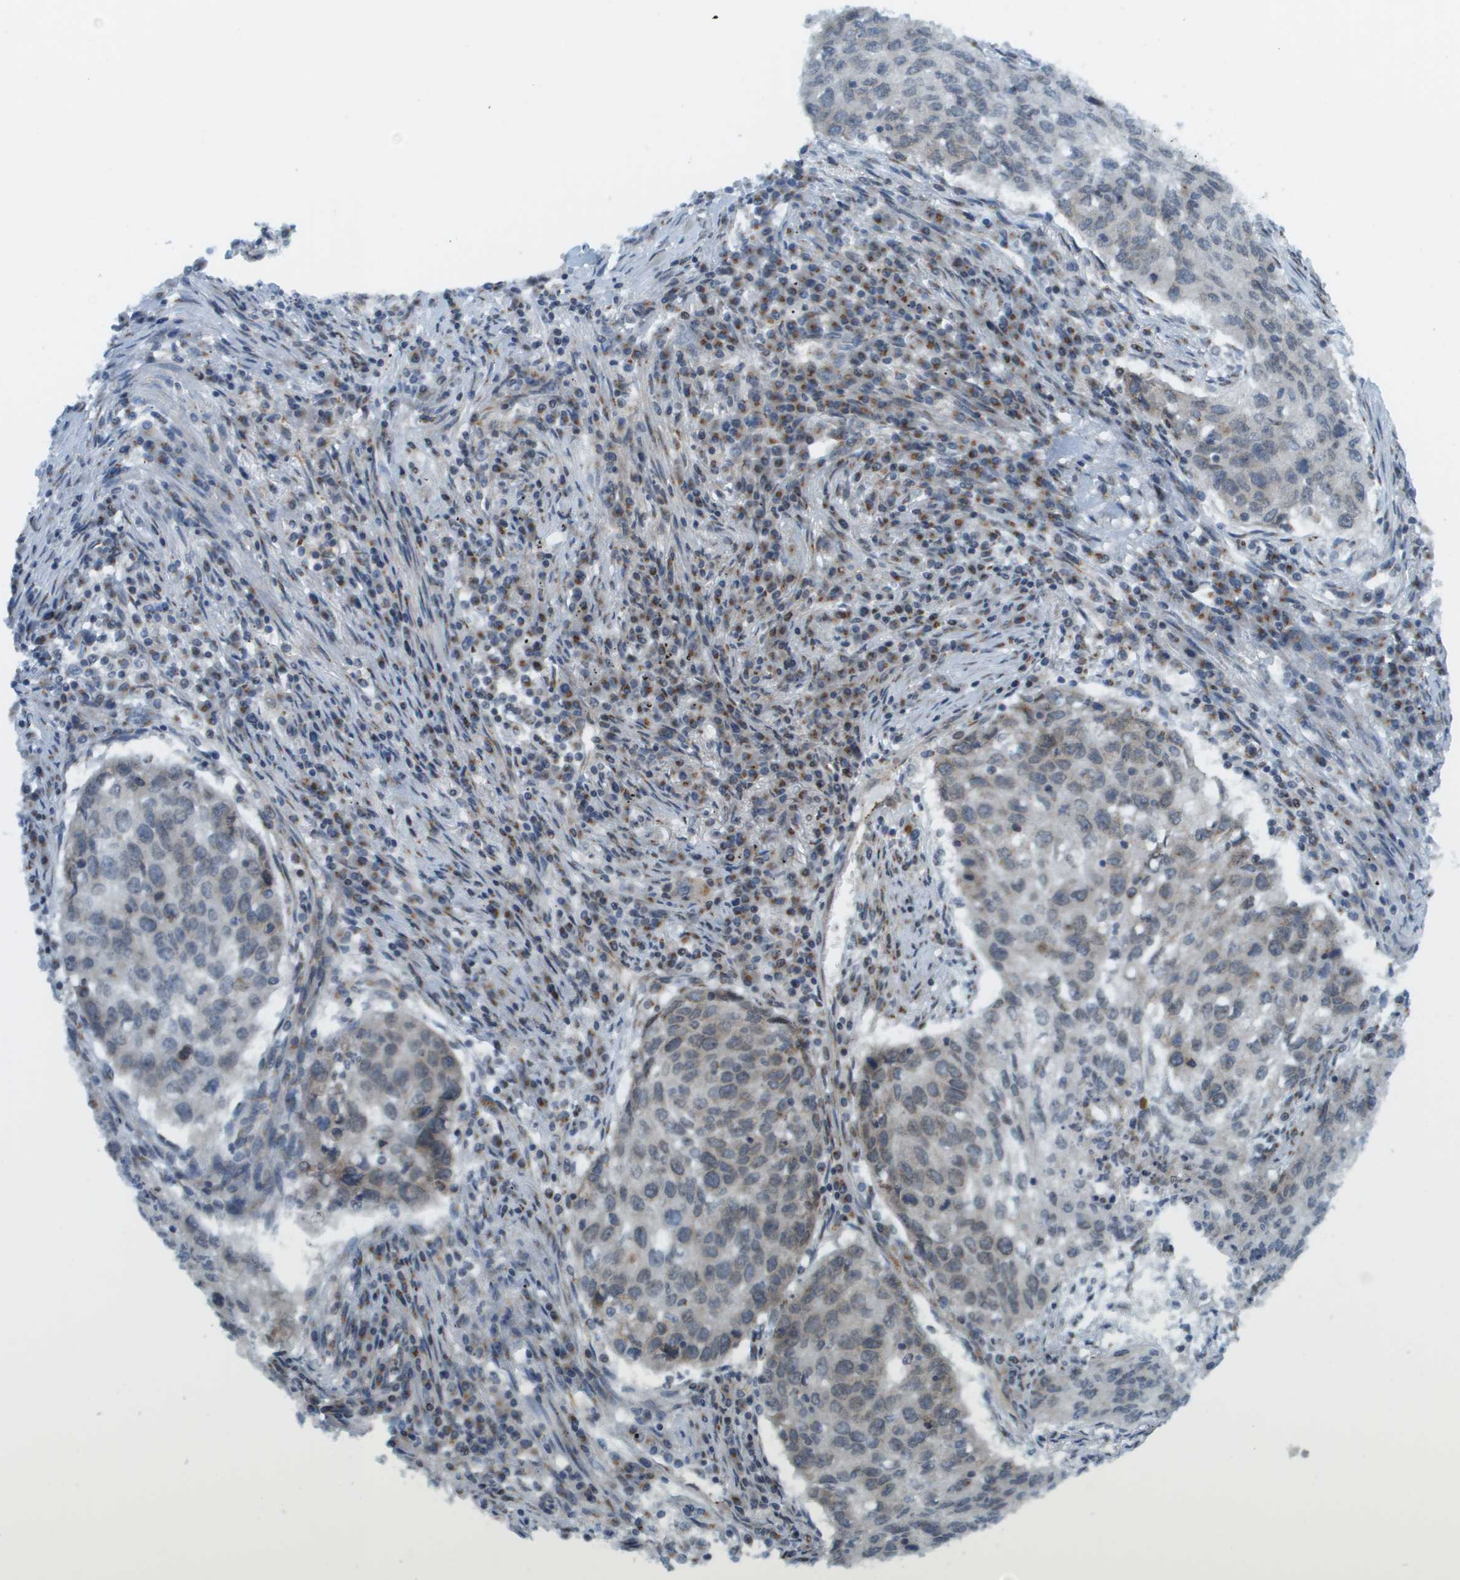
{"staining": {"intensity": "weak", "quantity": "25%-75%", "location": "cytoplasmic/membranous"}, "tissue": "lung cancer", "cell_type": "Tumor cells", "image_type": "cancer", "snomed": [{"axis": "morphology", "description": "Squamous cell carcinoma, NOS"}, {"axis": "topography", "description": "Lung"}], "caption": "Lung cancer (squamous cell carcinoma) stained for a protein shows weak cytoplasmic/membranous positivity in tumor cells.", "gene": "EVC", "patient": {"sex": "female", "age": 63}}